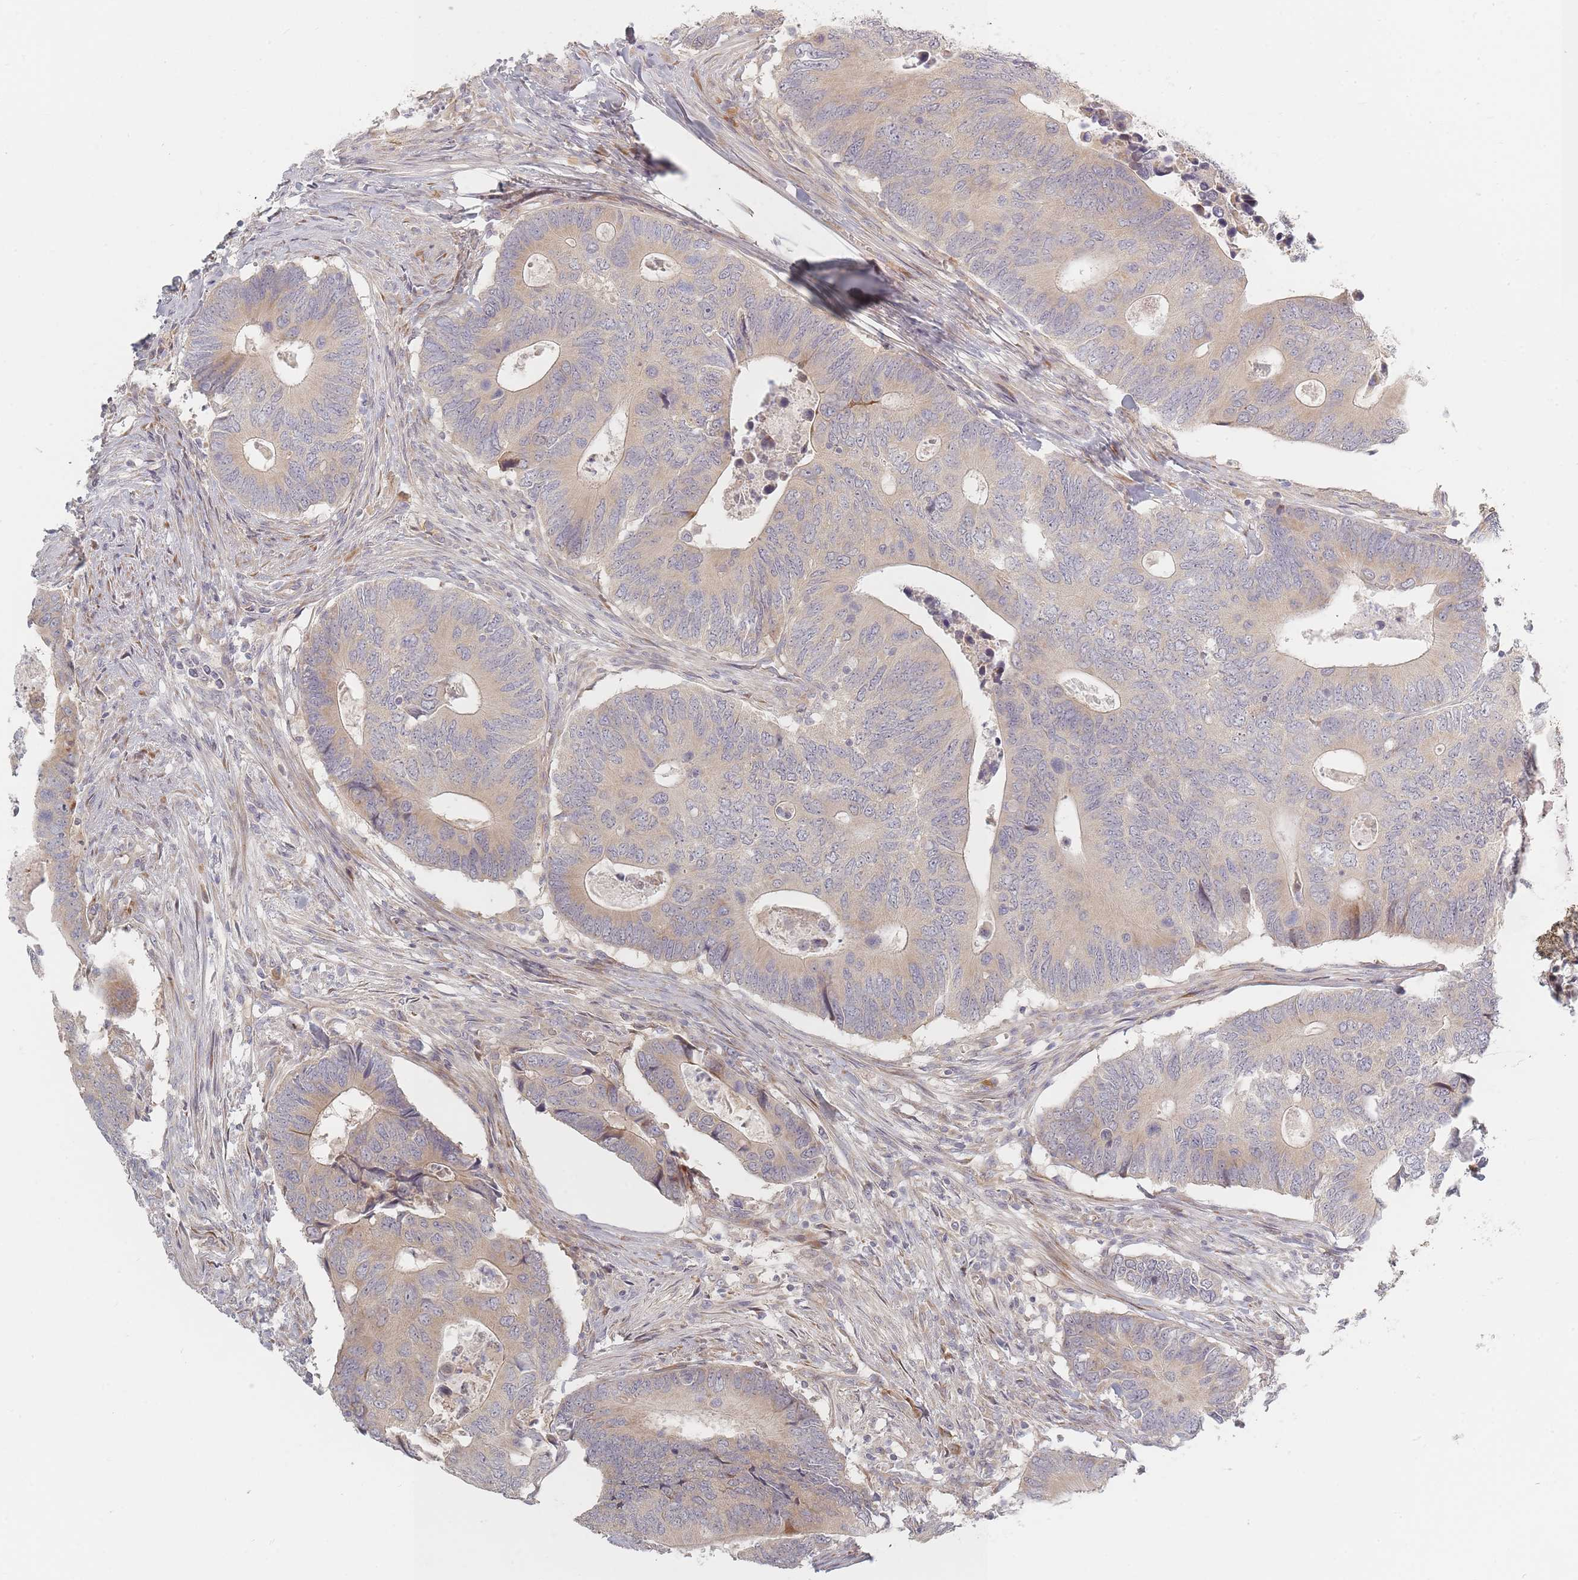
{"staining": {"intensity": "weak", "quantity": "25%-75%", "location": "cytoplasmic/membranous"}, "tissue": "colorectal cancer", "cell_type": "Tumor cells", "image_type": "cancer", "snomed": [{"axis": "morphology", "description": "Adenocarcinoma, NOS"}, {"axis": "topography", "description": "Colon"}], "caption": "The image reveals immunohistochemical staining of colorectal cancer (adenocarcinoma). There is weak cytoplasmic/membranous positivity is appreciated in approximately 25%-75% of tumor cells.", "gene": "ZKSCAN7", "patient": {"sex": "male", "age": 87}}